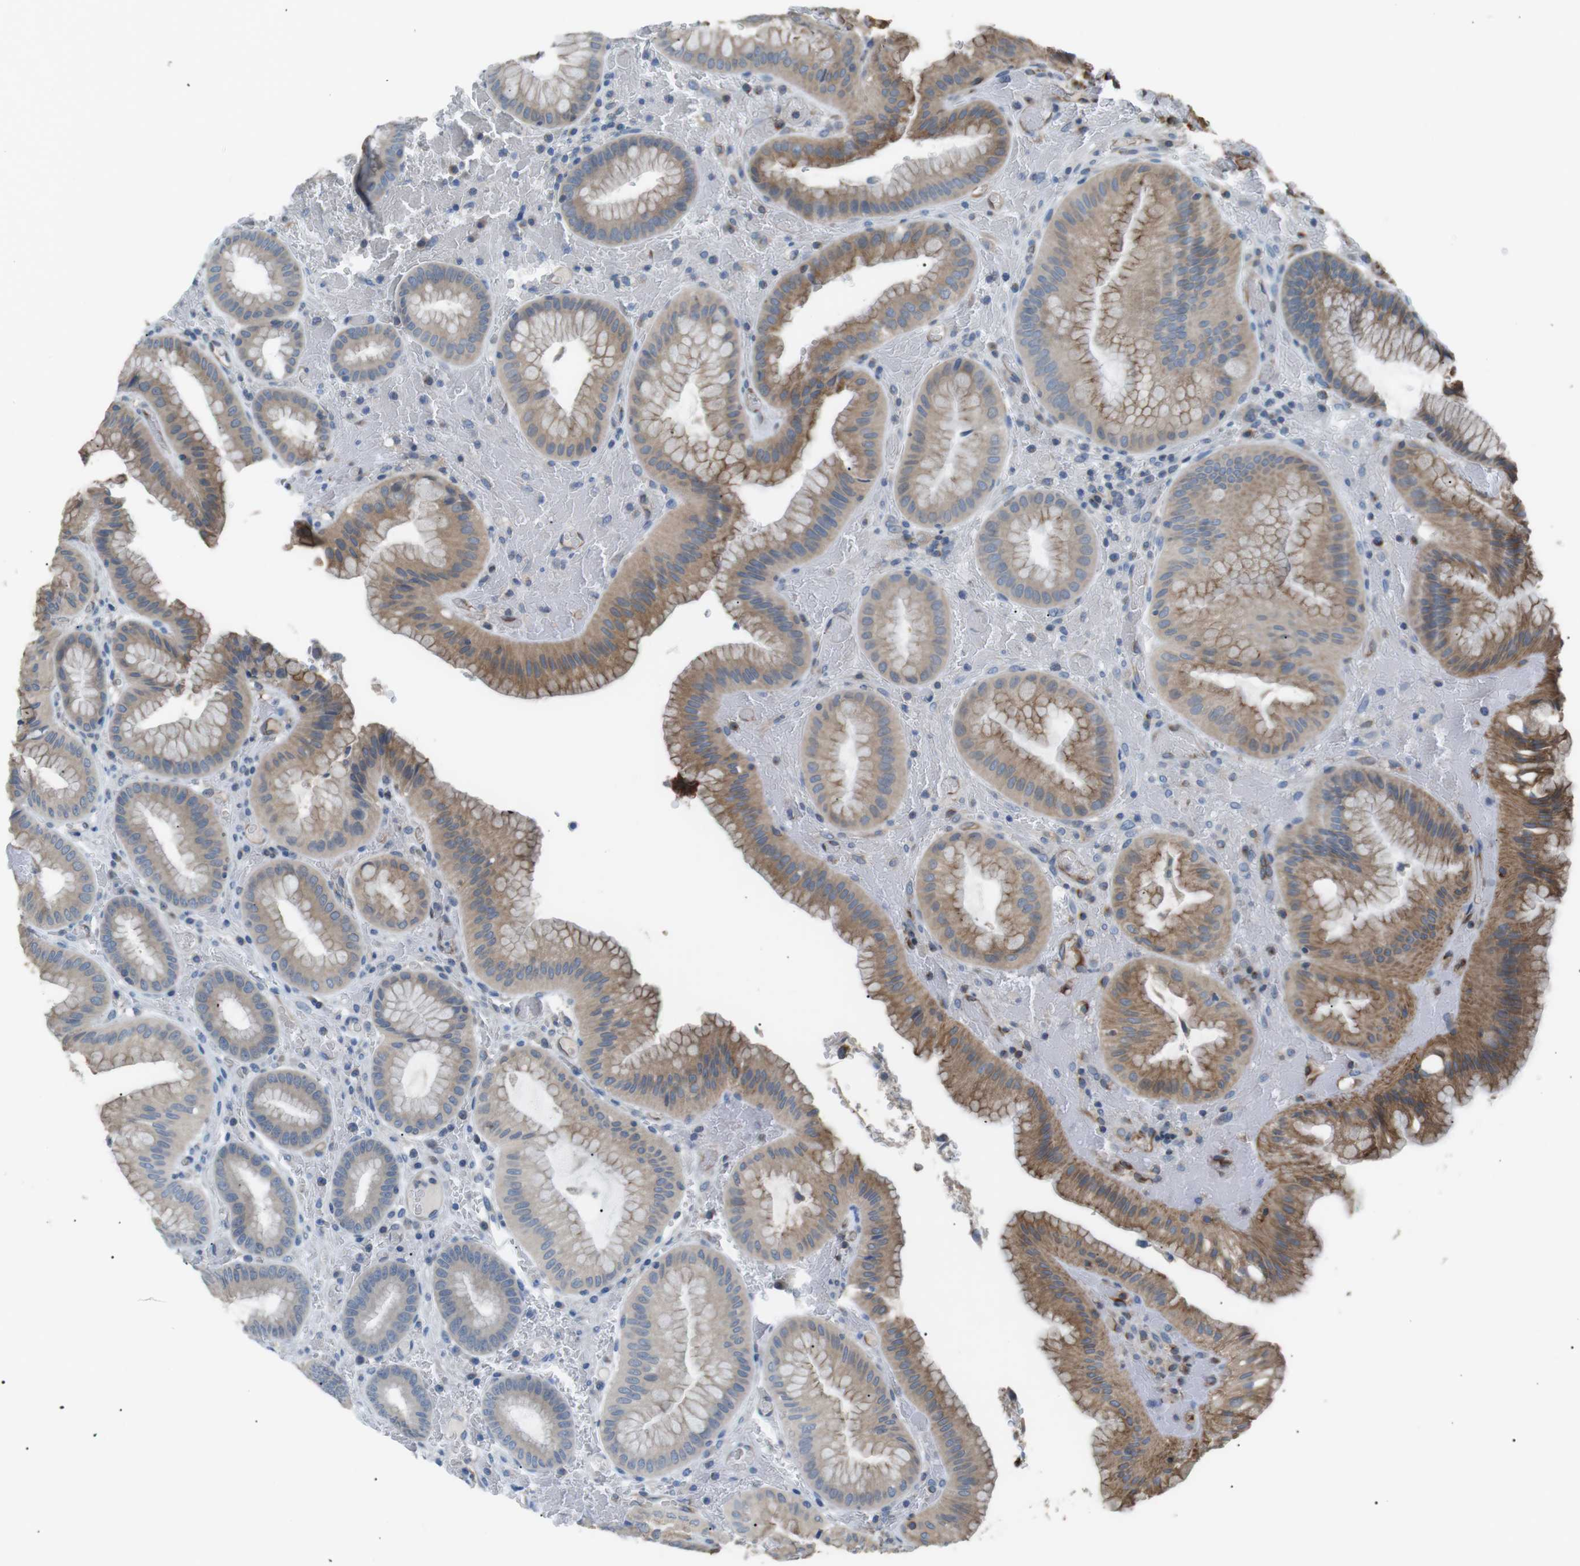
{"staining": {"intensity": "moderate", "quantity": "25%-75%", "location": "cytoplasmic/membranous"}, "tissue": "stomach", "cell_type": "Glandular cells", "image_type": "normal", "snomed": [{"axis": "morphology", "description": "Normal tissue, NOS"}, {"axis": "morphology", "description": "Carcinoid, malignant, NOS"}, {"axis": "topography", "description": "Stomach, upper"}], "caption": "Immunohistochemistry histopathology image of benign stomach: human stomach stained using IHC exhibits medium levels of moderate protein expression localized specifically in the cytoplasmic/membranous of glandular cells, appearing as a cytoplasmic/membranous brown color.", "gene": "CDH26", "patient": {"sex": "male", "age": 39}}